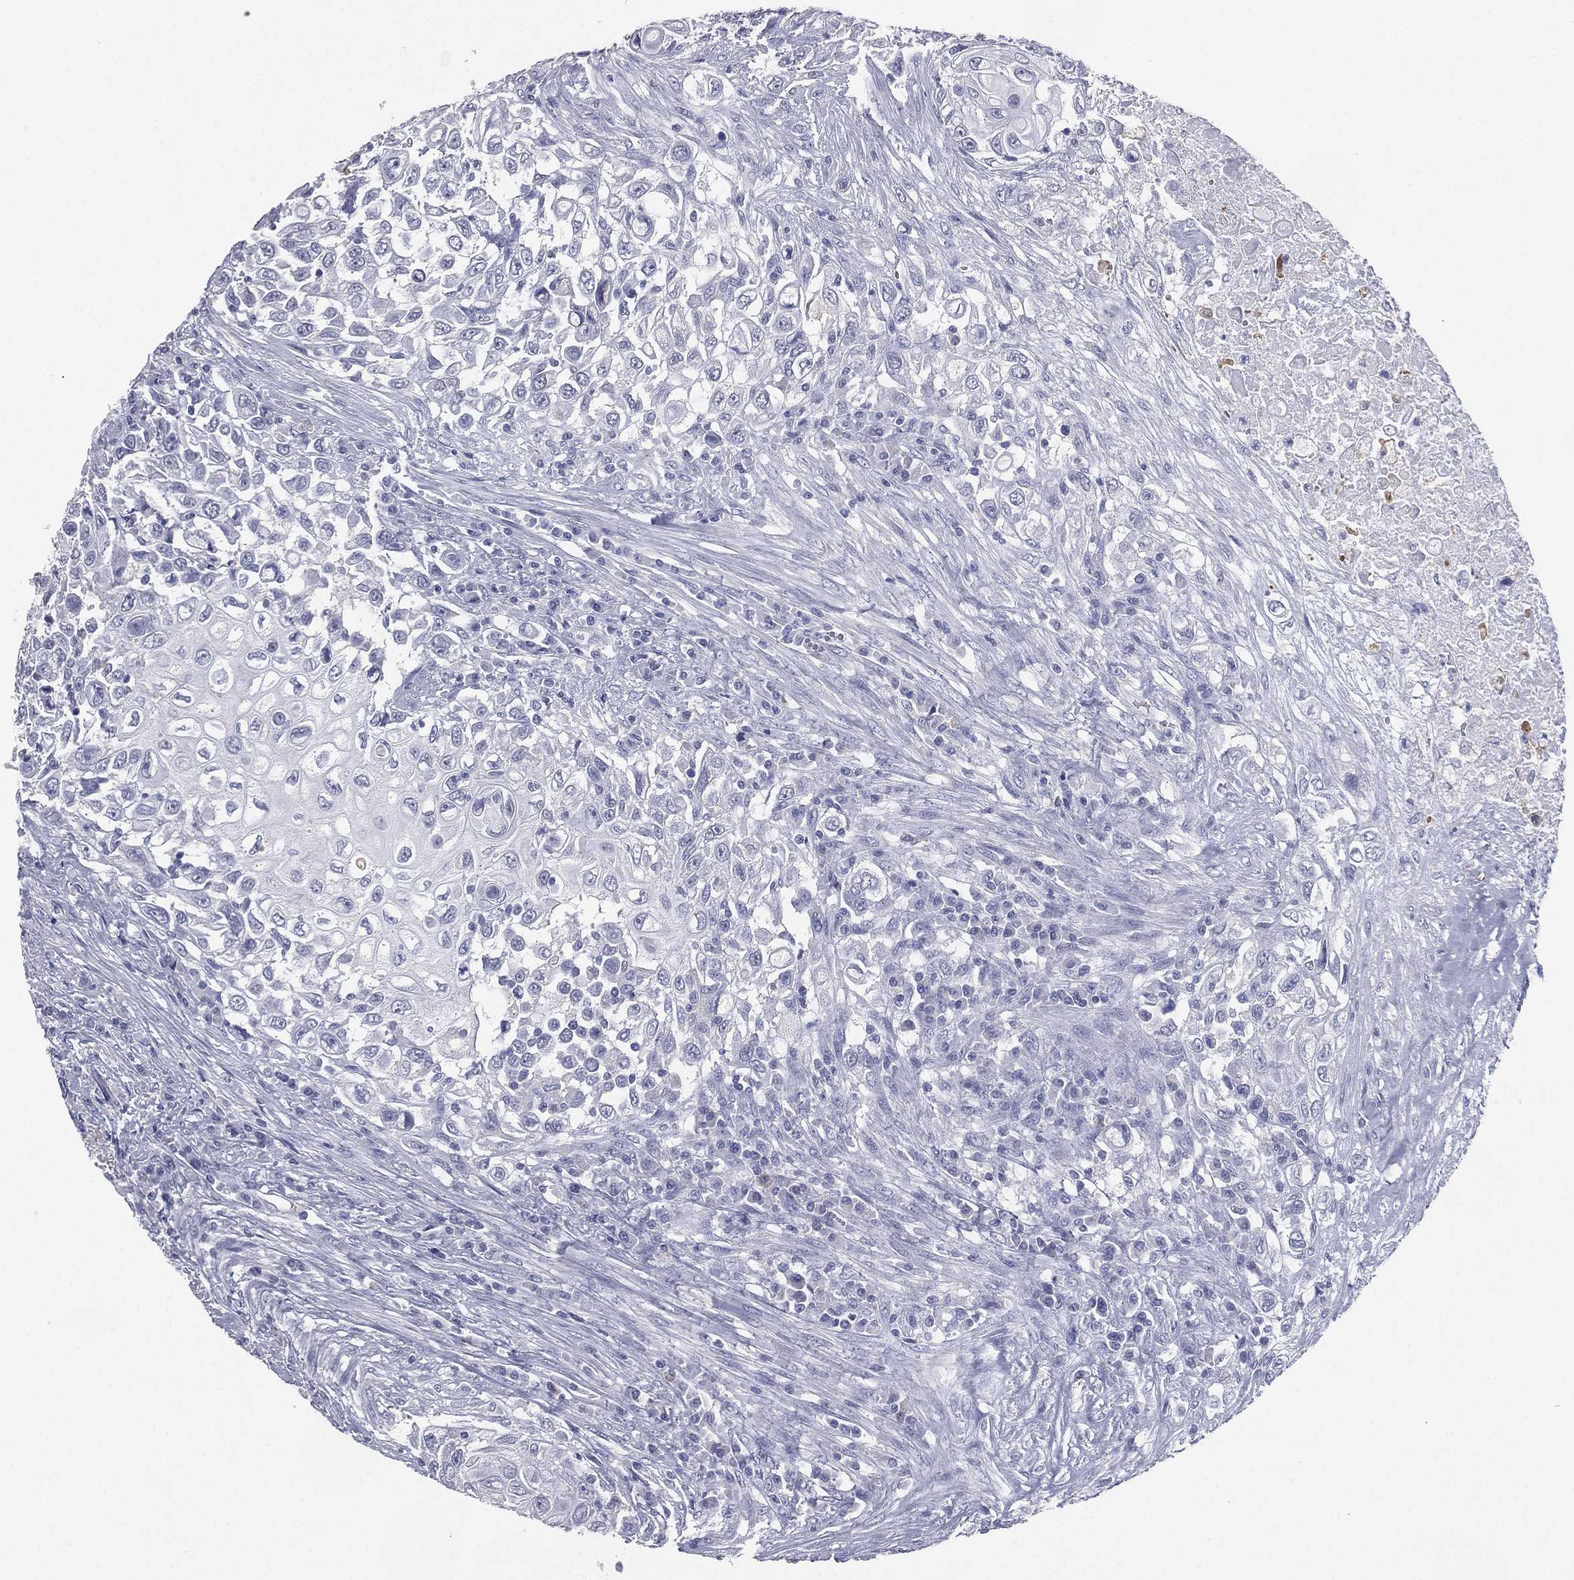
{"staining": {"intensity": "negative", "quantity": "none", "location": "none"}, "tissue": "urothelial cancer", "cell_type": "Tumor cells", "image_type": "cancer", "snomed": [{"axis": "morphology", "description": "Urothelial carcinoma, High grade"}, {"axis": "topography", "description": "Urinary bladder"}], "caption": "Histopathology image shows no protein positivity in tumor cells of high-grade urothelial carcinoma tissue. The staining was performed using DAB (3,3'-diaminobenzidine) to visualize the protein expression in brown, while the nuclei were stained in blue with hematoxylin (Magnification: 20x).", "gene": "ESX1", "patient": {"sex": "female", "age": 56}}